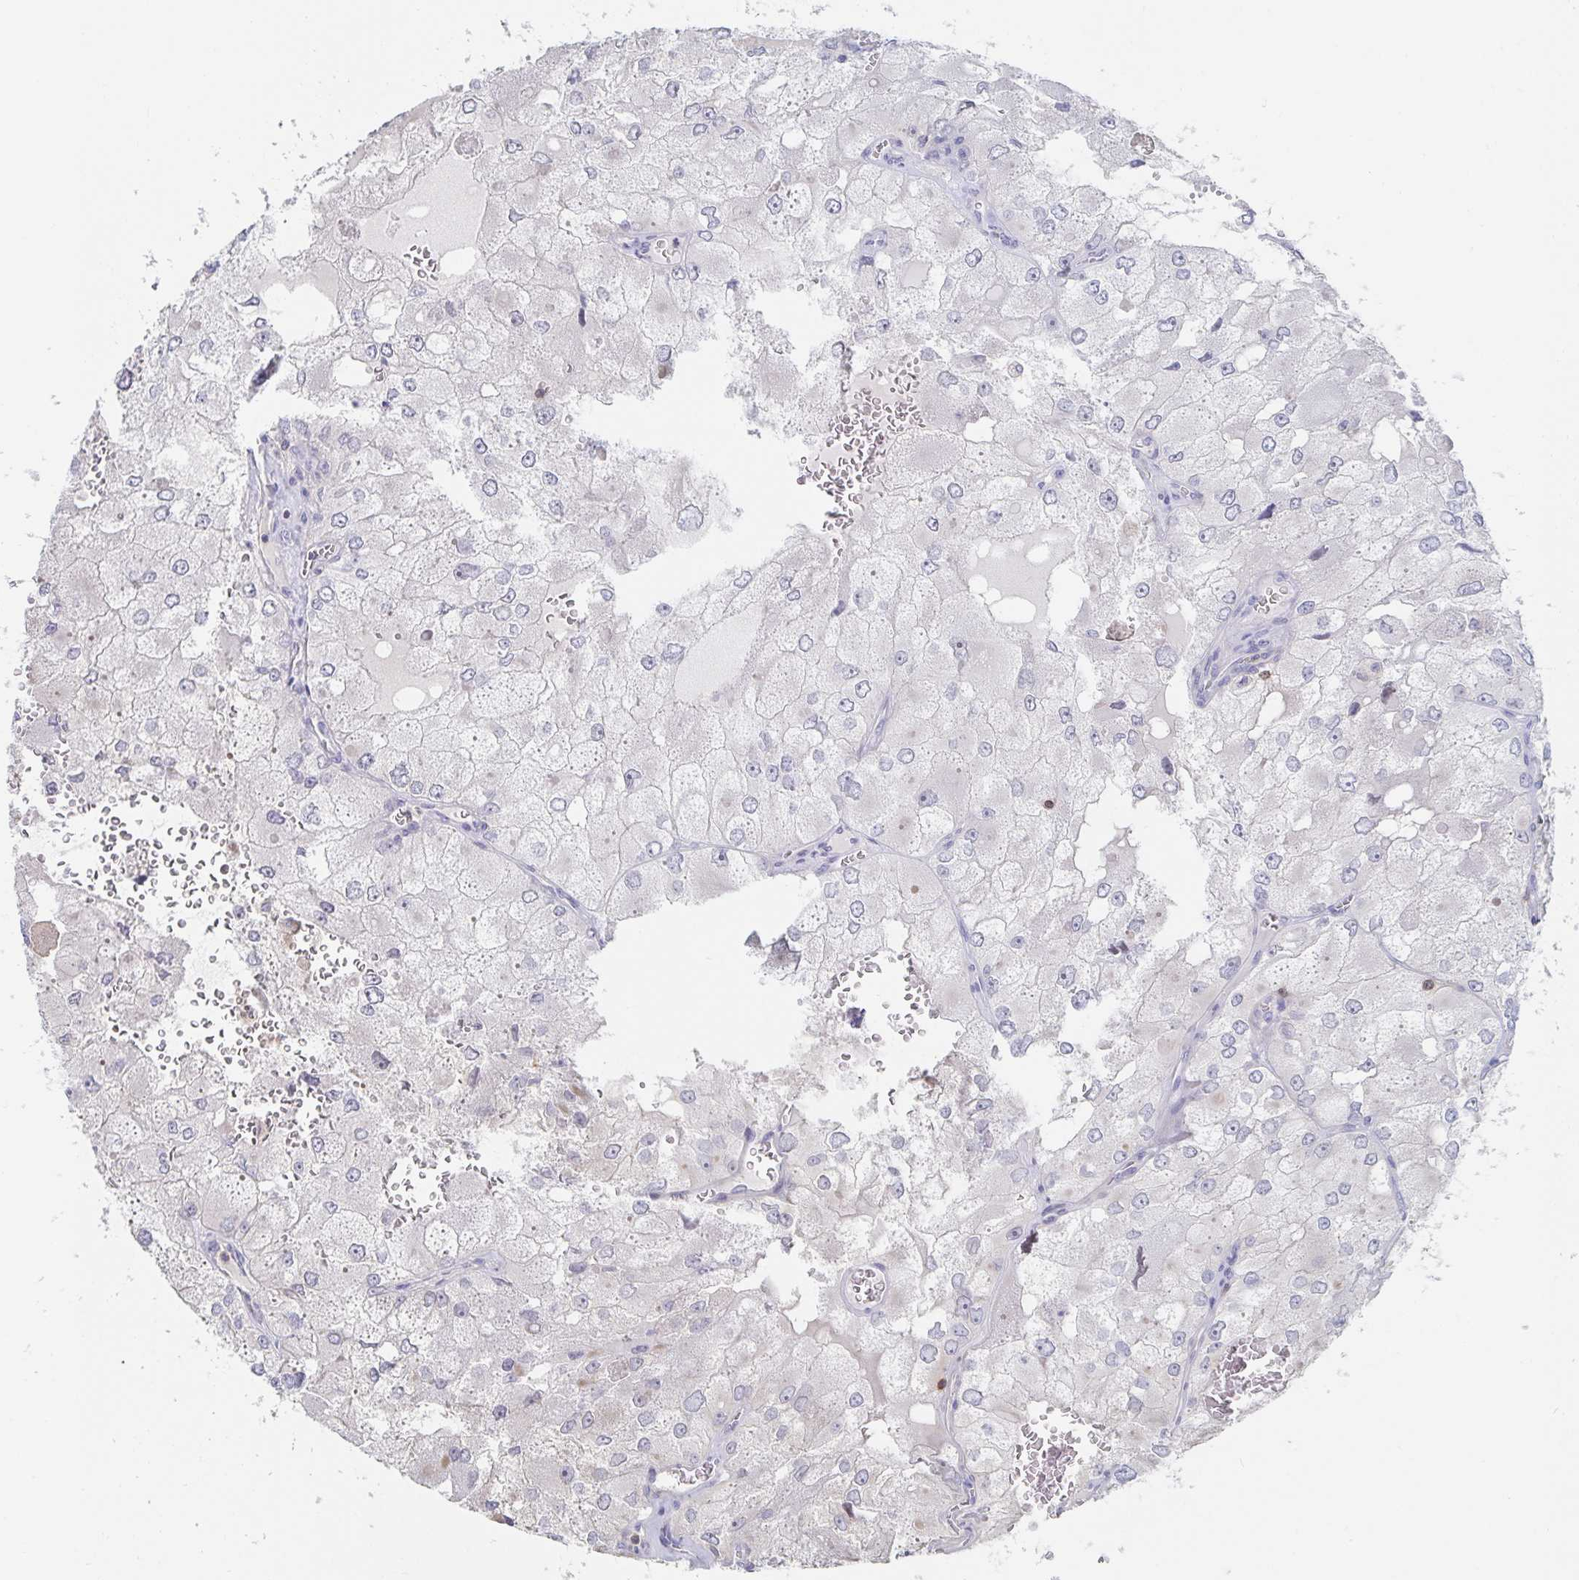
{"staining": {"intensity": "negative", "quantity": "none", "location": "none"}, "tissue": "renal cancer", "cell_type": "Tumor cells", "image_type": "cancer", "snomed": [{"axis": "morphology", "description": "Adenocarcinoma, NOS"}, {"axis": "topography", "description": "Kidney"}], "caption": "This is an immunohistochemistry (IHC) image of human adenocarcinoma (renal). There is no positivity in tumor cells.", "gene": "PIK3CD", "patient": {"sex": "female", "age": 70}}